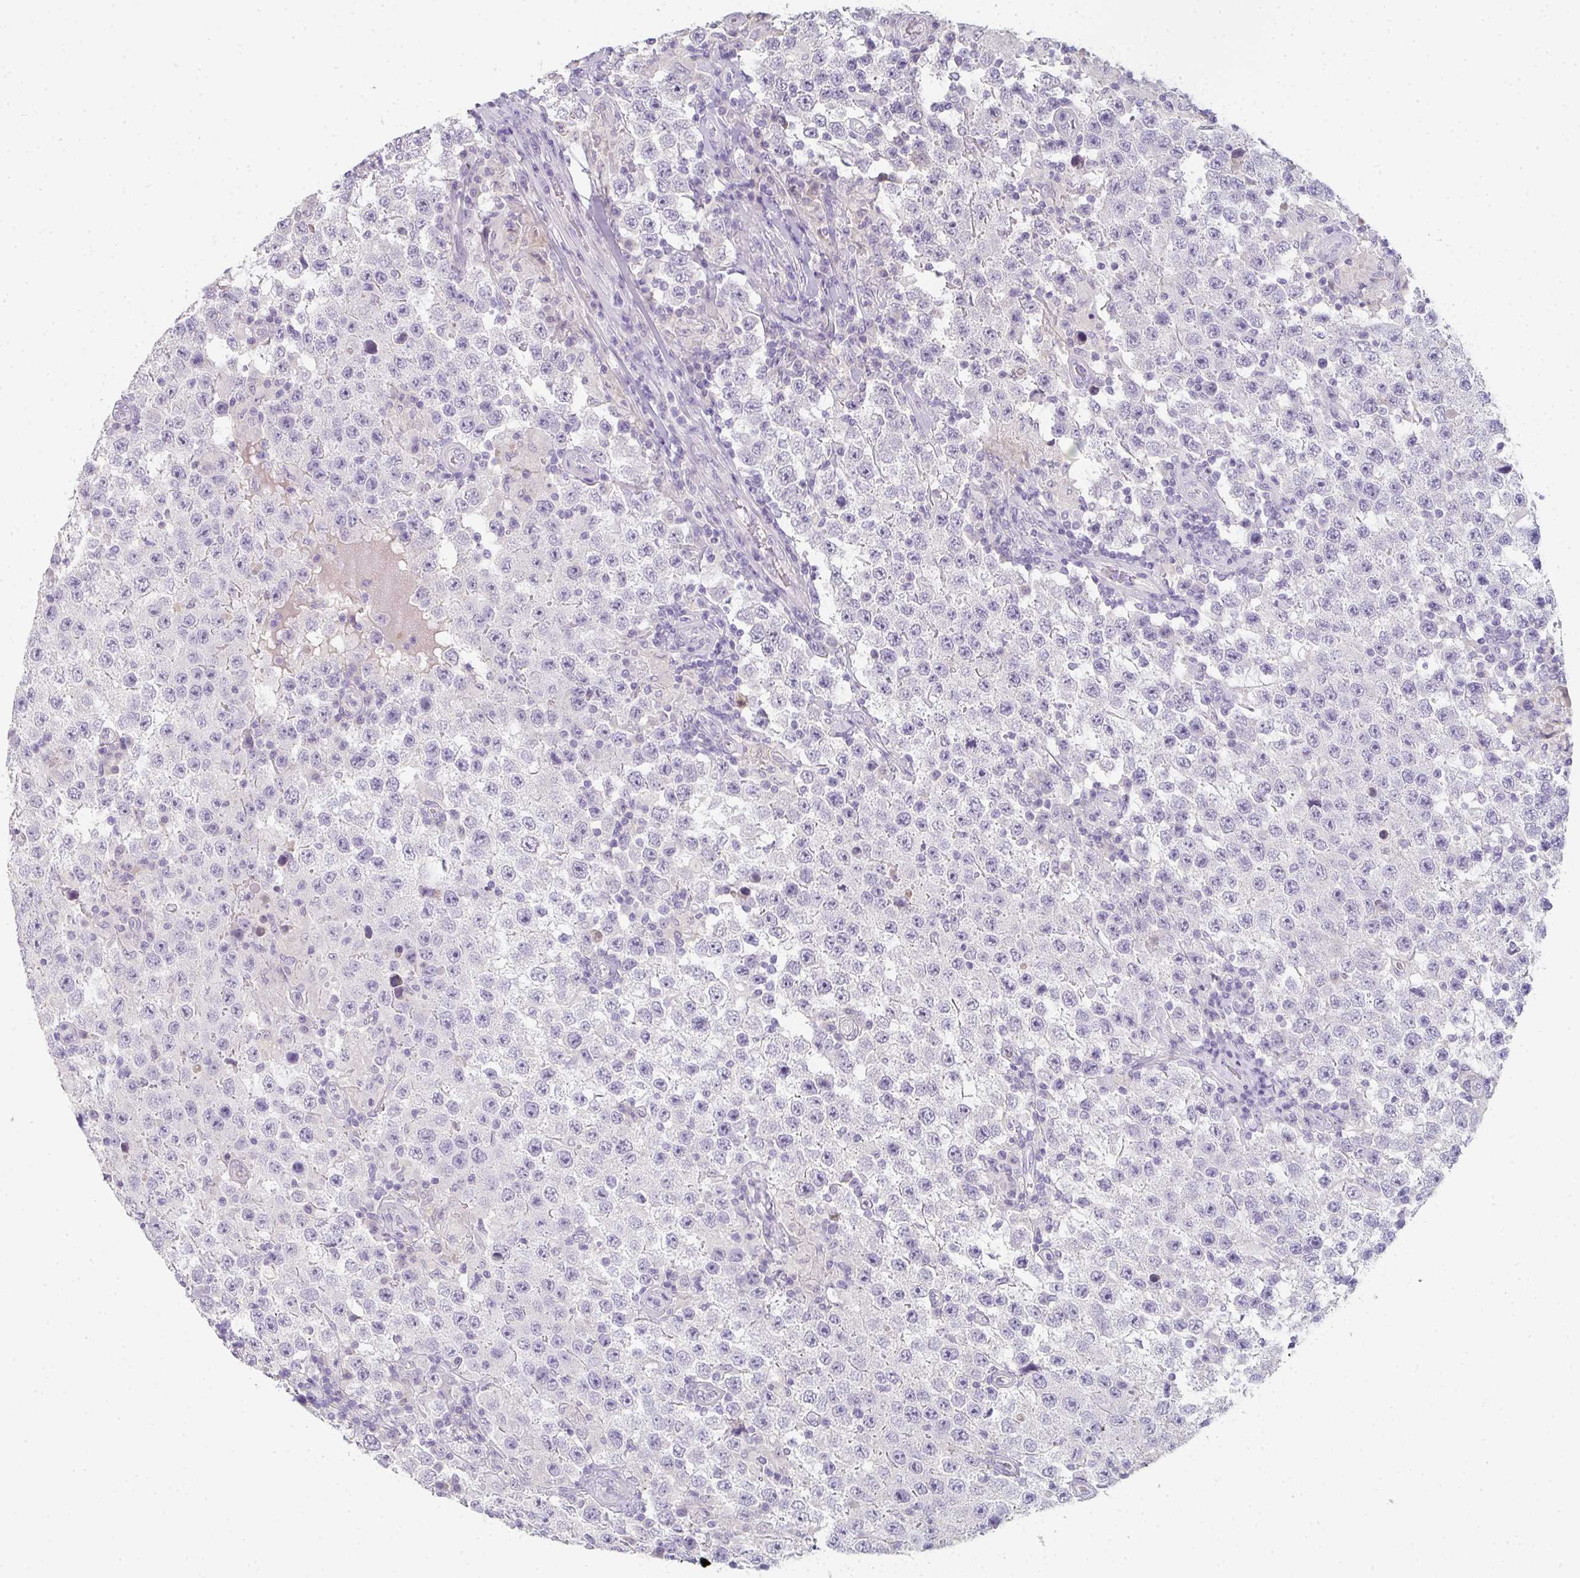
{"staining": {"intensity": "negative", "quantity": "none", "location": "none"}, "tissue": "testis cancer", "cell_type": "Tumor cells", "image_type": "cancer", "snomed": [{"axis": "morphology", "description": "Normal tissue, NOS"}, {"axis": "morphology", "description": "Urothelial carcinoma, High grade"}, {"axis": "morphology", "description": "Seminoma, NOS"}, {"axis": "morphology", "description": "Carcinoma, Embryonal, NOS"}, {"axis": "topography", "description": "Urinary bladder"}, {"axis": "topography", "description": "Testis"}], "caption": "A photomicrograph of human testis cancer is negative for staining in tumor cells.", "gene": "C1QTNF8", "patient": {"sex": "male", "age": 41}}